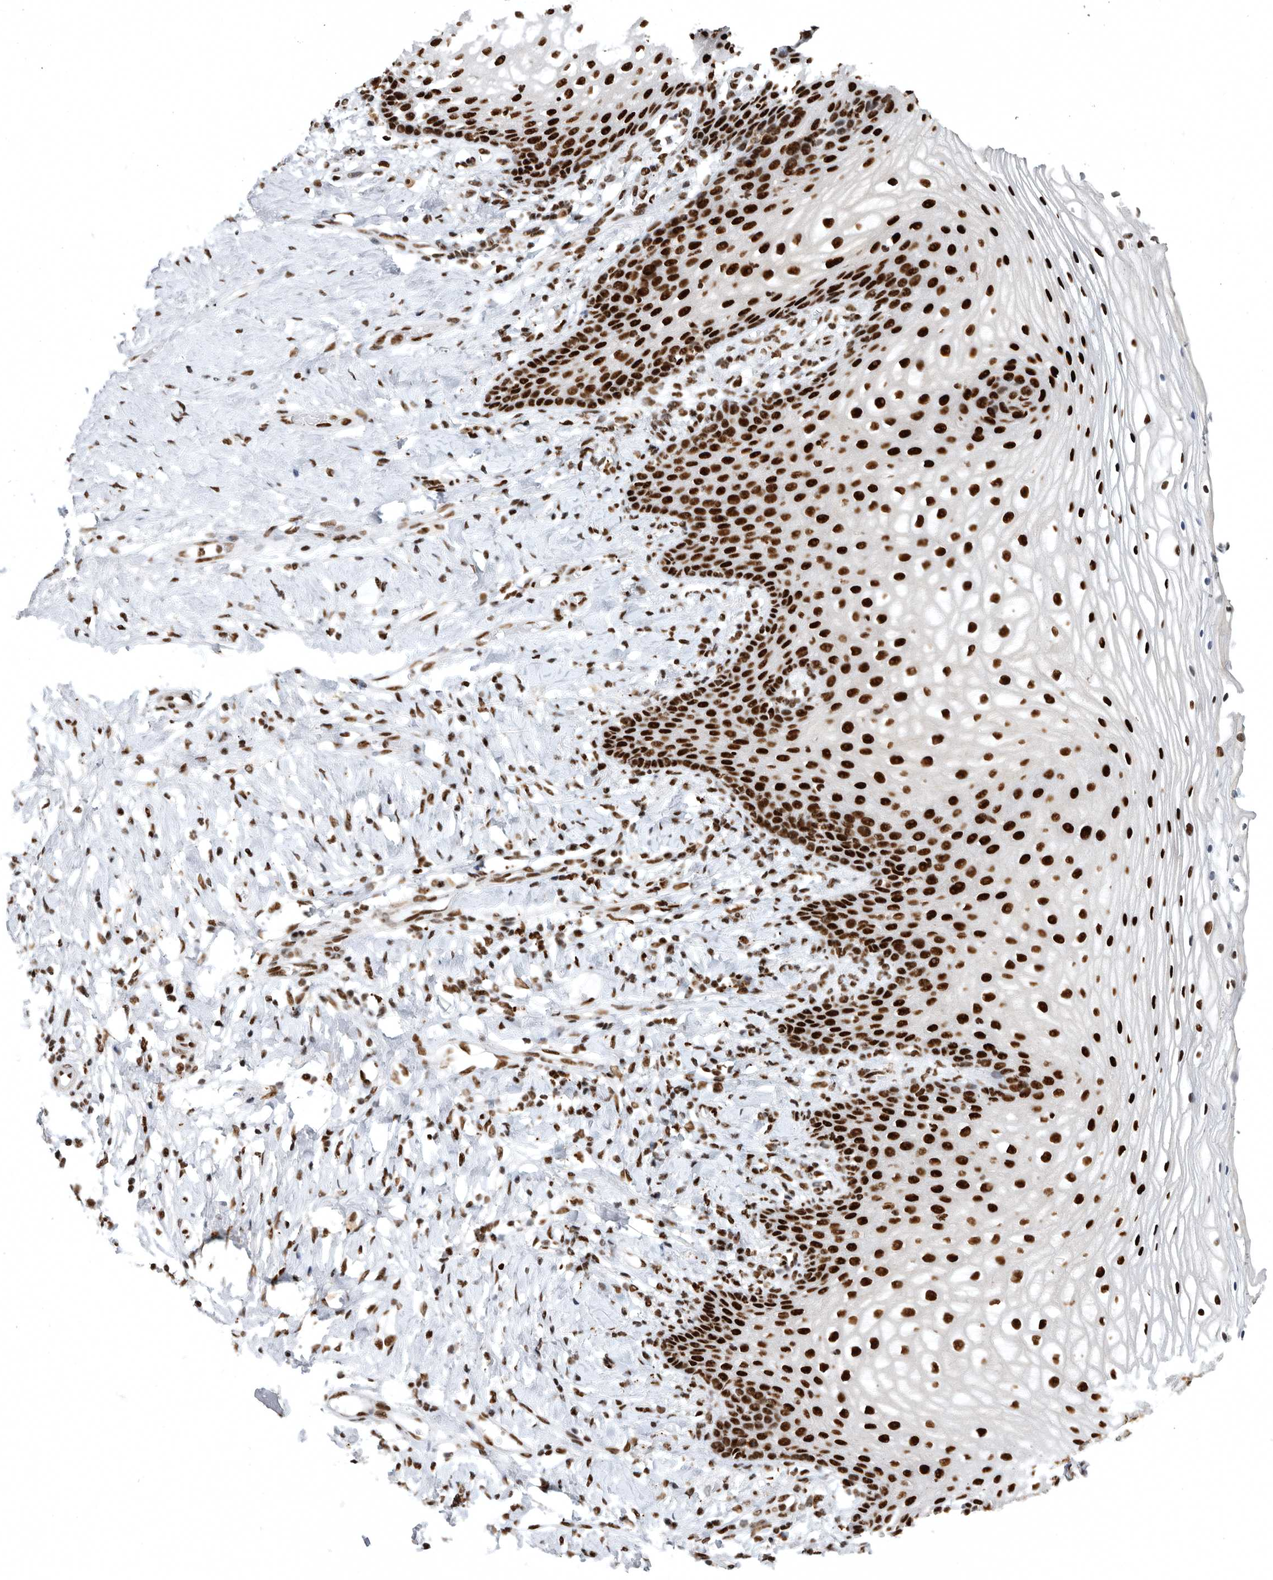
{"staining": {"intensity": "strong", "quantity": ">75%", "location": "nuclear"}, "tissue": "vagina", "cell_type": "Squamous epithelial cells", "image_type": "normal", "snomed": [{"axis": "morphology", "description": "Normal tissue, NOS"}, {"axis": "topography", "description": "Vagina"}], "caption": "IHC of normal vagina displays high levels of strong nuclear positivity in about >75% of squamous epithelial cells.", "gene": "BCLAF1", "patient": {"sex": "female", "age": 60}}